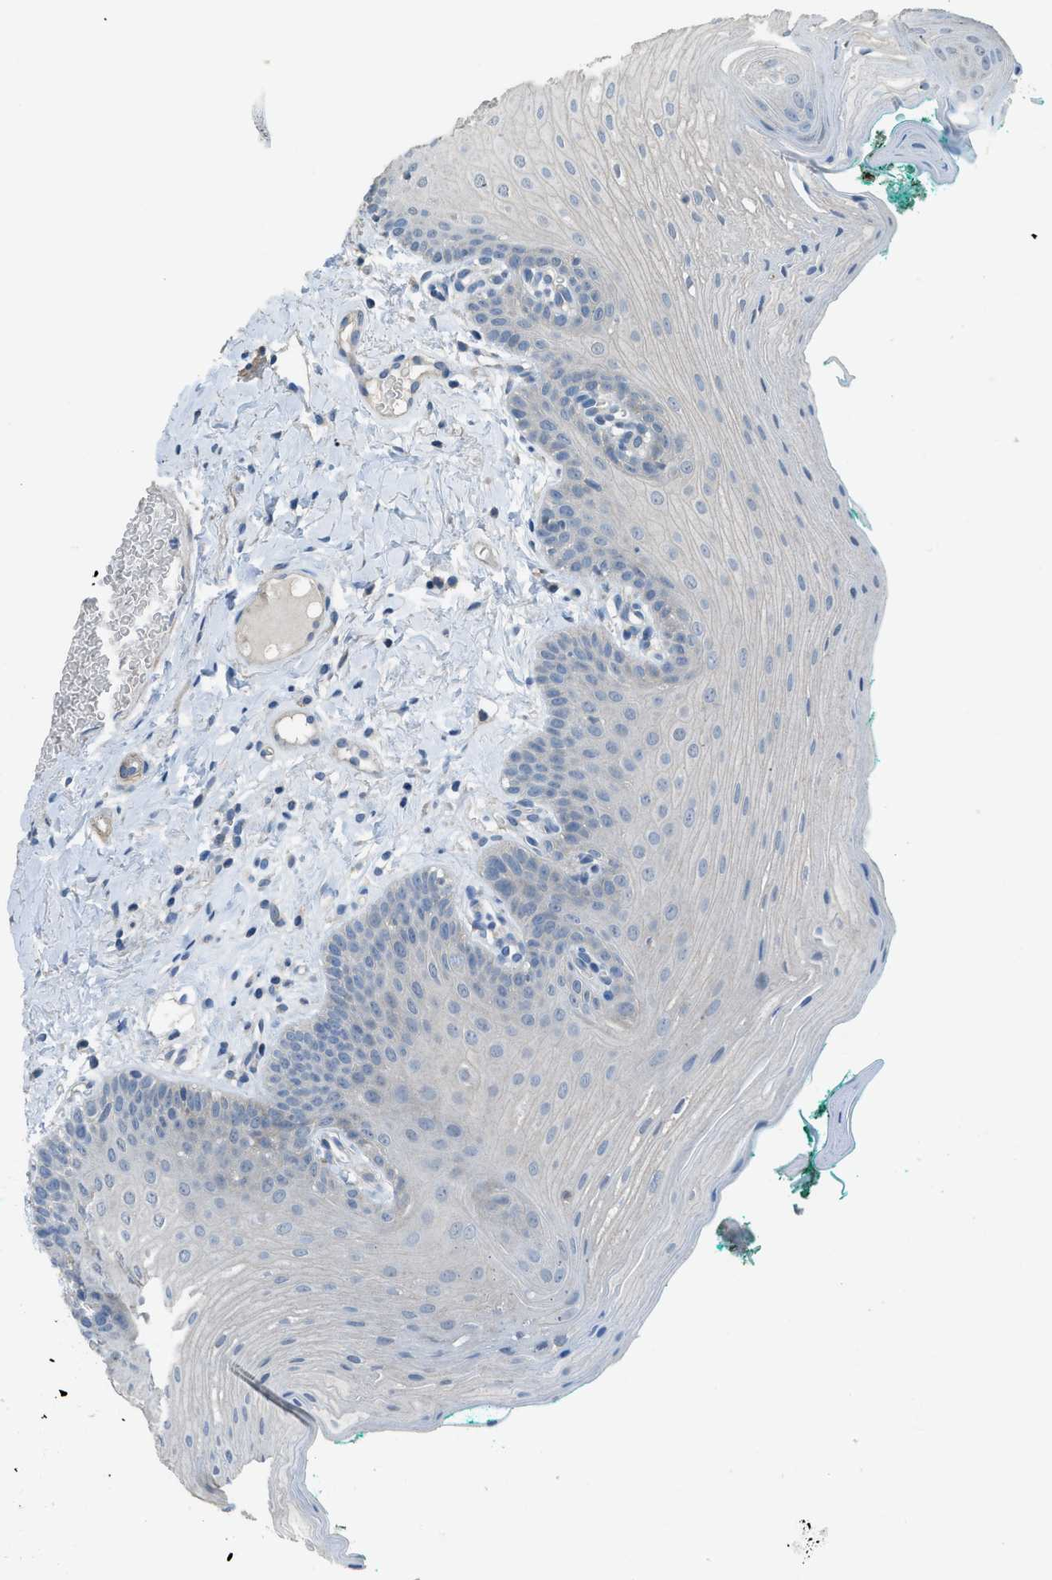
{"staining": {"intensity": "negative", "quantity": "none", "location": "none"}, "tissue": "oral mucosa", "cell_type": "Squamous epithelial cells", "image_type": "normal", "snomed": [{"axis": "morphology", "description": "Normal tissue, NOS"}, {"axis": "topography", "description": "Oral tissue"}], "caption": "Normal oral mucosa was stained to show a protein in brown. There is no significant expression in squamous epithelial cells.", "gene": "TIMD4", "patient": {"sex": "male", "age": 58}}